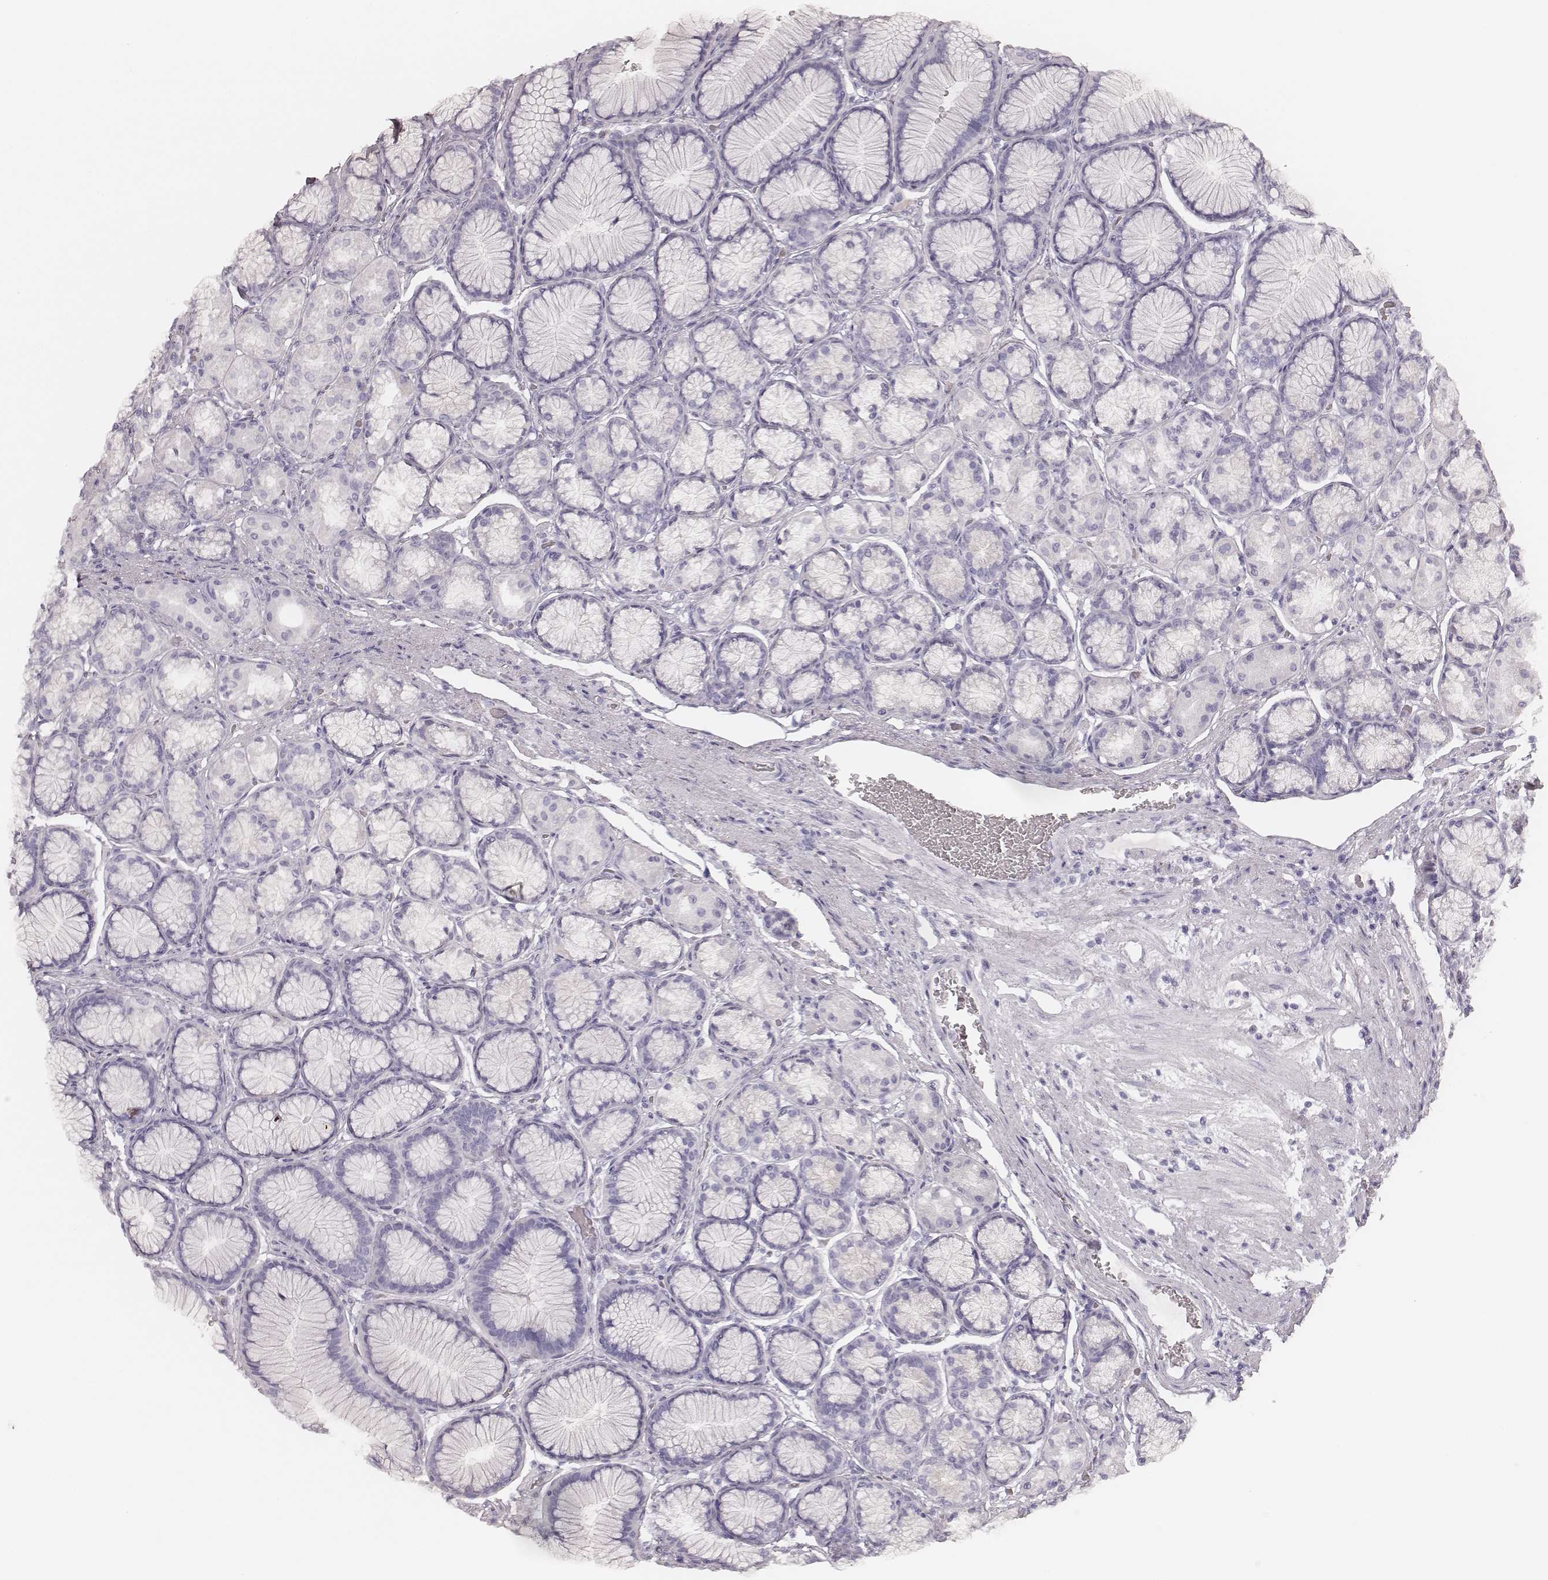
{"staining": {"intensity": "negative", "quantity": "none", "location": "none"}, "tissue": "stomach", "cell_type": "Glandular cells", "image_type": "normal", "snomed": [{"axis": "morphology", "description": "Normal tissue, NOS"}, {"axis": "morphology", "description": "Adenocarcinoma, NOS"}, {"axis": "morphology", "description": "Adenocarcinoma, High grade"}, {"axis": "topography", "description": "Stomach, upper"}, {"axis": "topography", "description": "Stomach"}], "caption": "A photomicrograph of human stomach is negative for staining in glandular cells.", "gene": "KRT82", "patient": {"sex": "female", "age": 65}}